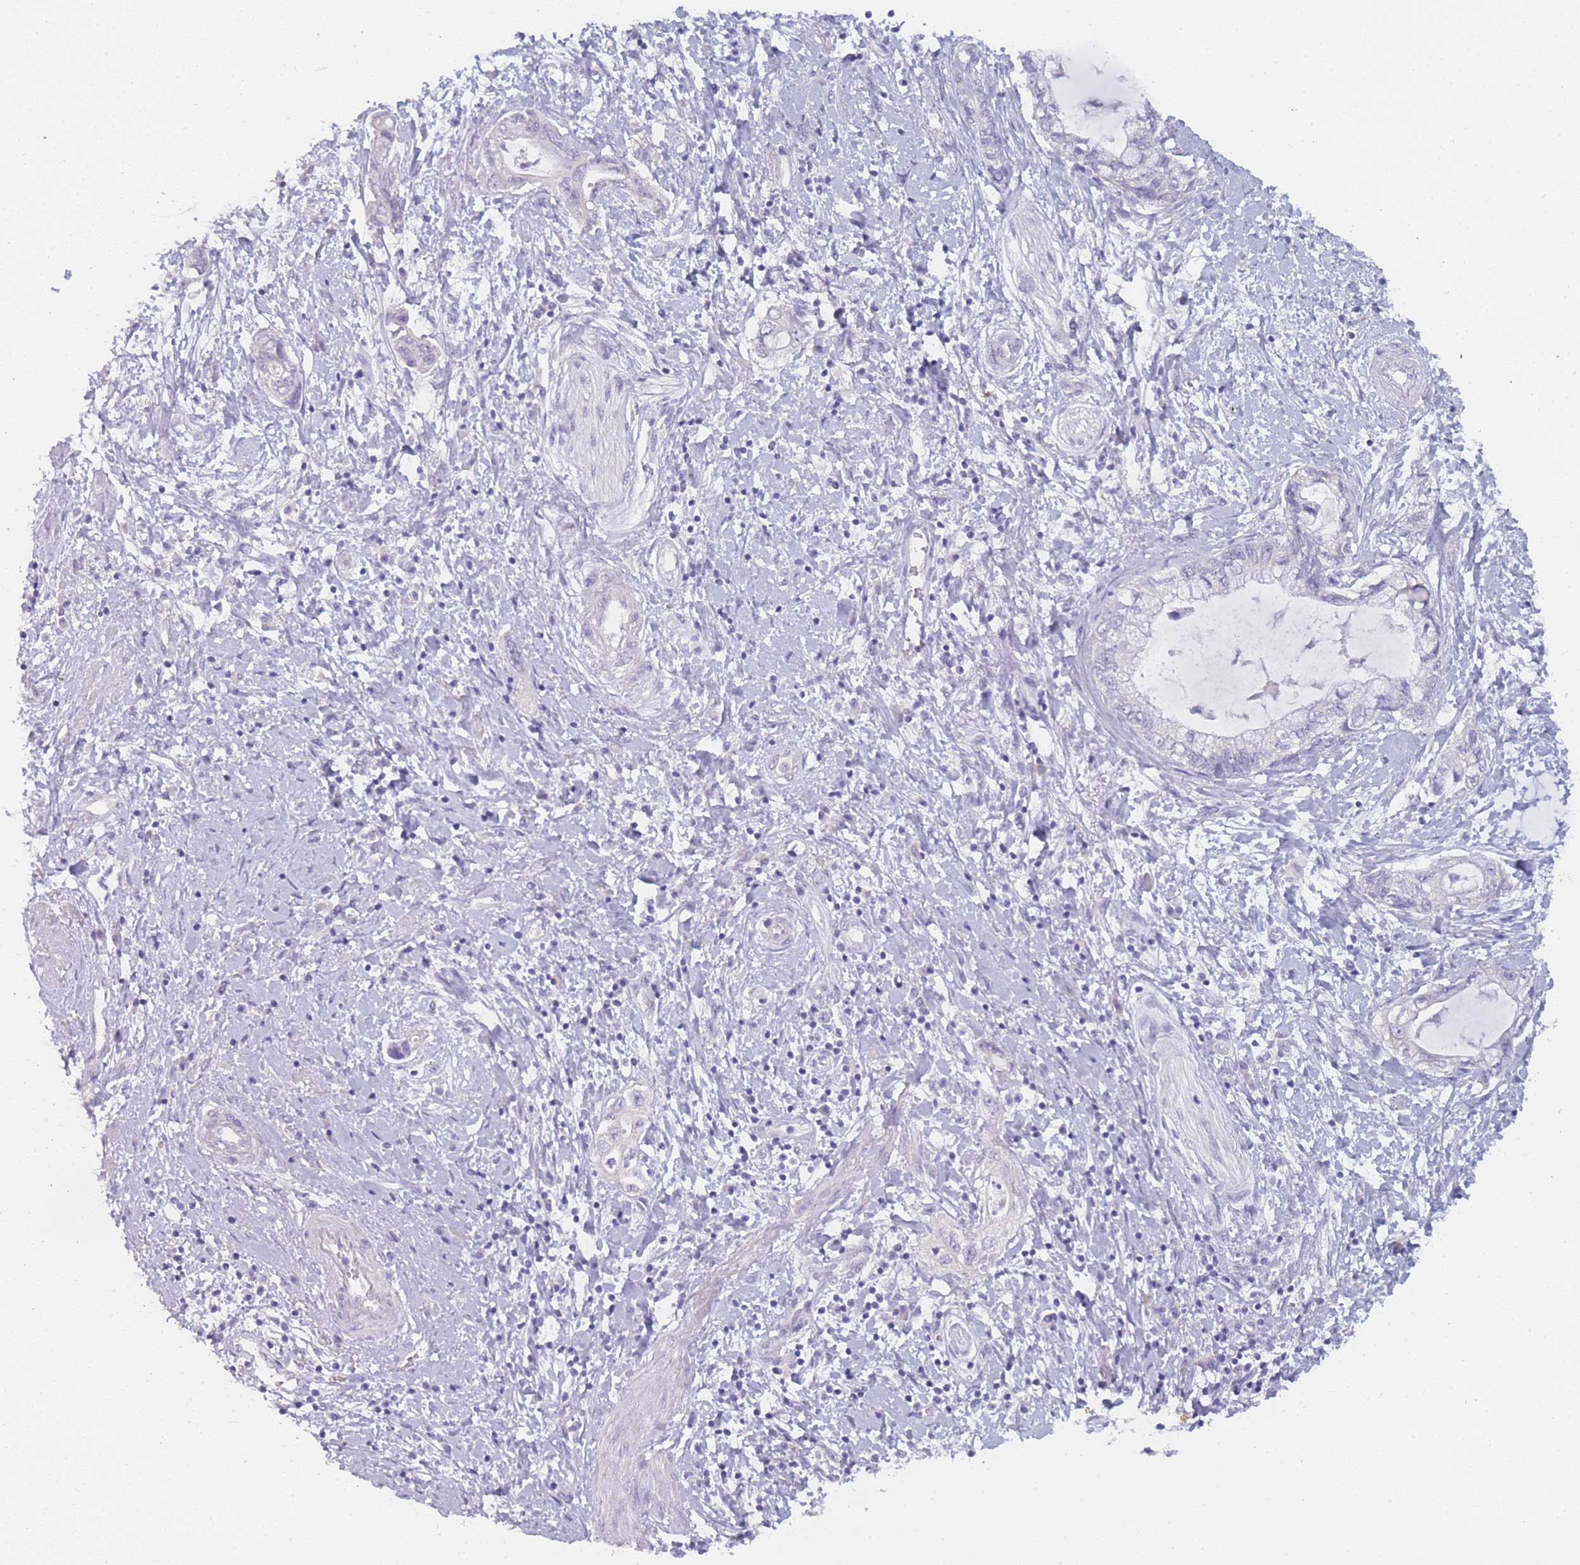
{"staining": {"intensity": "negative", "quantity": "none", "location": "none"}, "tissue": "pancreatic cancer", "cell_type": "Tumor cells", "image_type": "cancer", "snomed": [{"axis": "morphology", "description": "Adenocarcinoma, NOS"}, {"axis": "topography", "description": "Pancreas"}], "caption": "Pancreatic cancer (adenocarcinoma) was stained to show a protein in brown. There is no significant positivity in tumor cells.", "gene": "INS", "patient": {"sex": "female", "age": 73}}